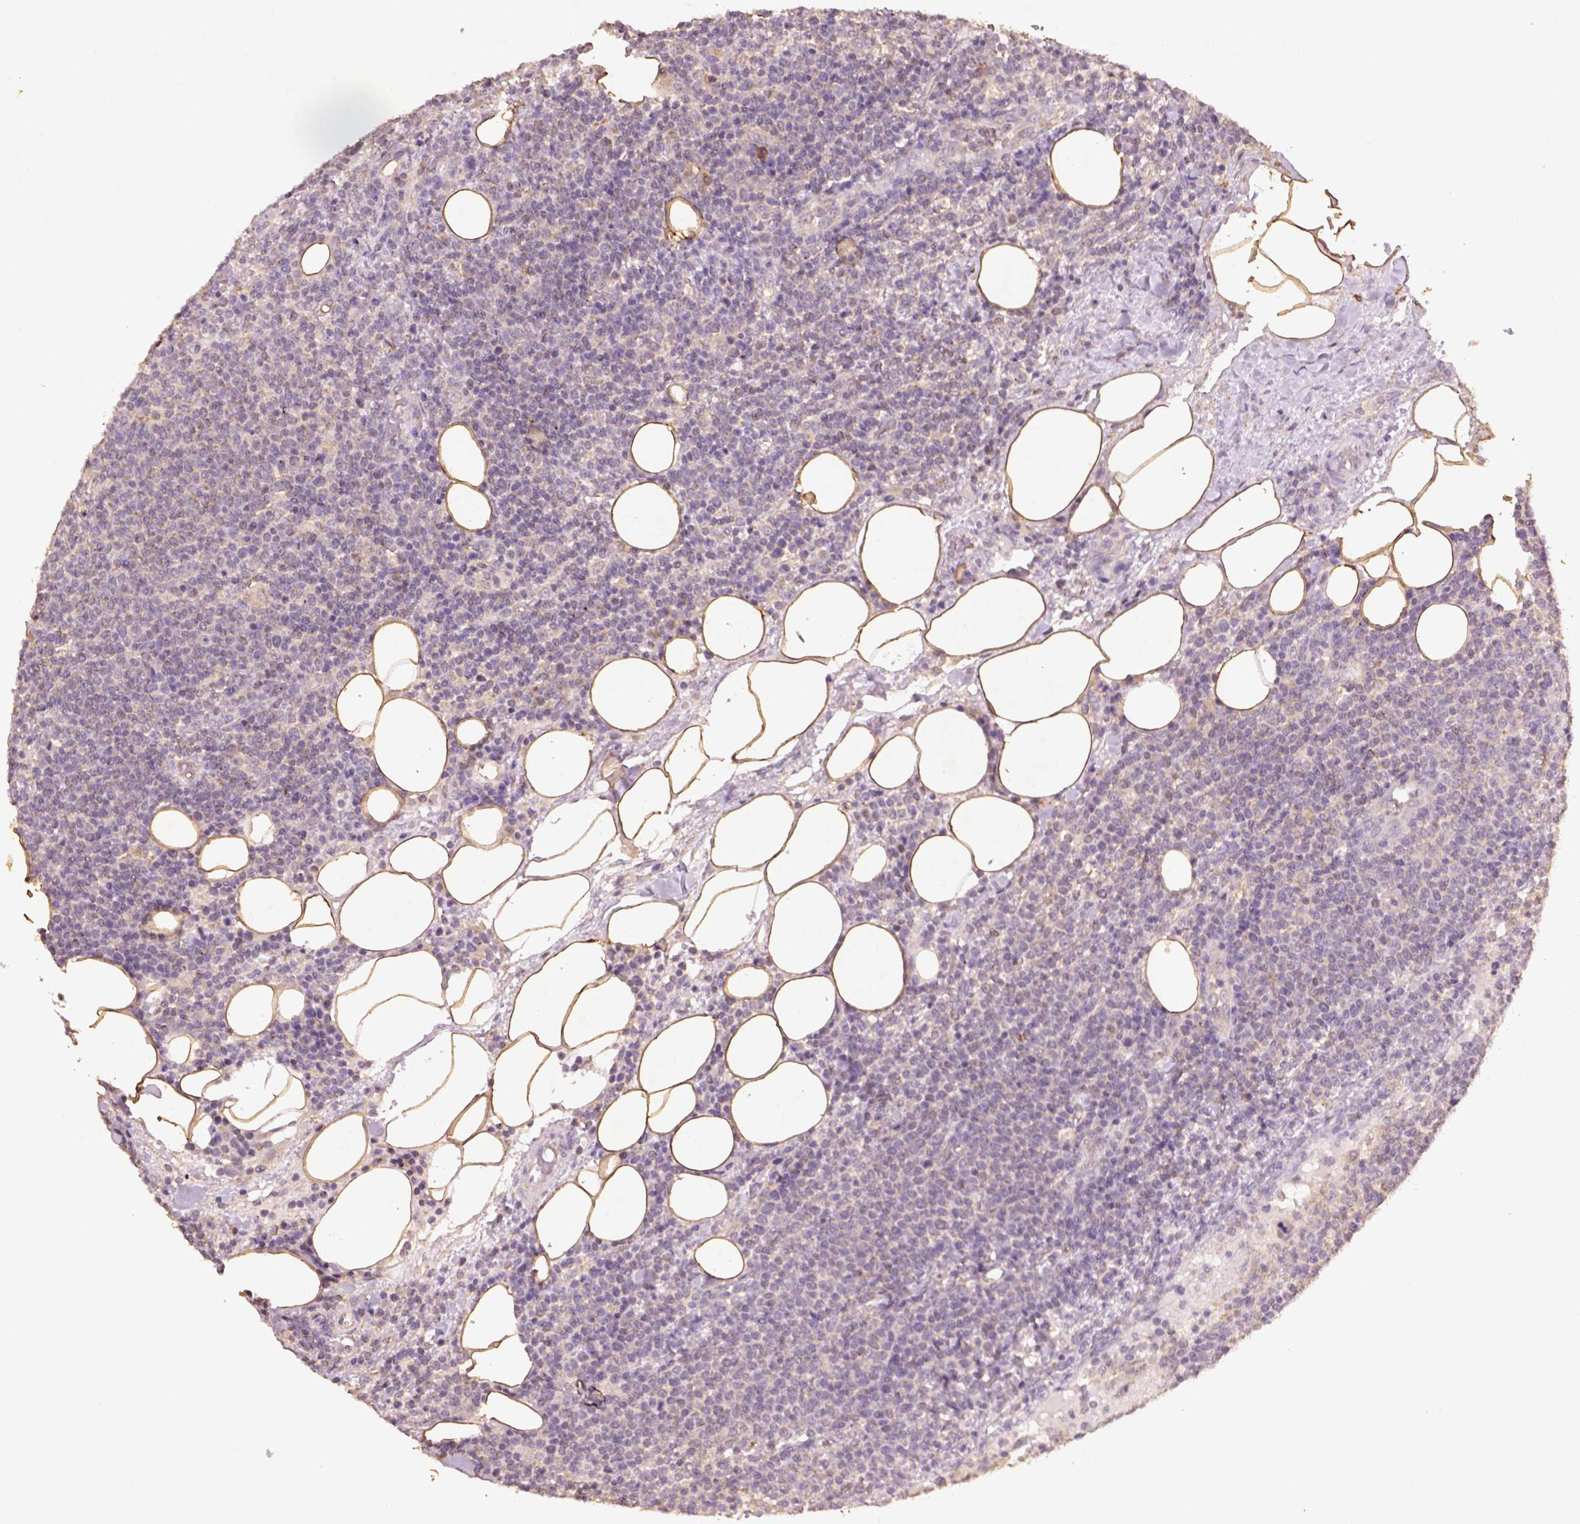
{"staining": {"intensity": "negative", "quantity": "none", "location": "none"}, "tissue": "lymphoma", "cell_type": "Tumor cells", "image_type": "cancer", "snomed": [{"axis": "morphology", "description": "Malignant lymphoma, non-Hodgkin's type, High grade"}, {"axis": "topography", "description": "Lymph node"}], "caption": "High-grade malignant lymphoma, non-Hodgkin's type was stained to show a protein in brown. There is no significant staining in tumor cells. (Stains: DAB immunohistochemistry with hematoxylin counter stain, Microscopy: brightfield microscopy at high magnification).", "gene": "AP2B1", "patient": {"sex": "male", "age": 61}}